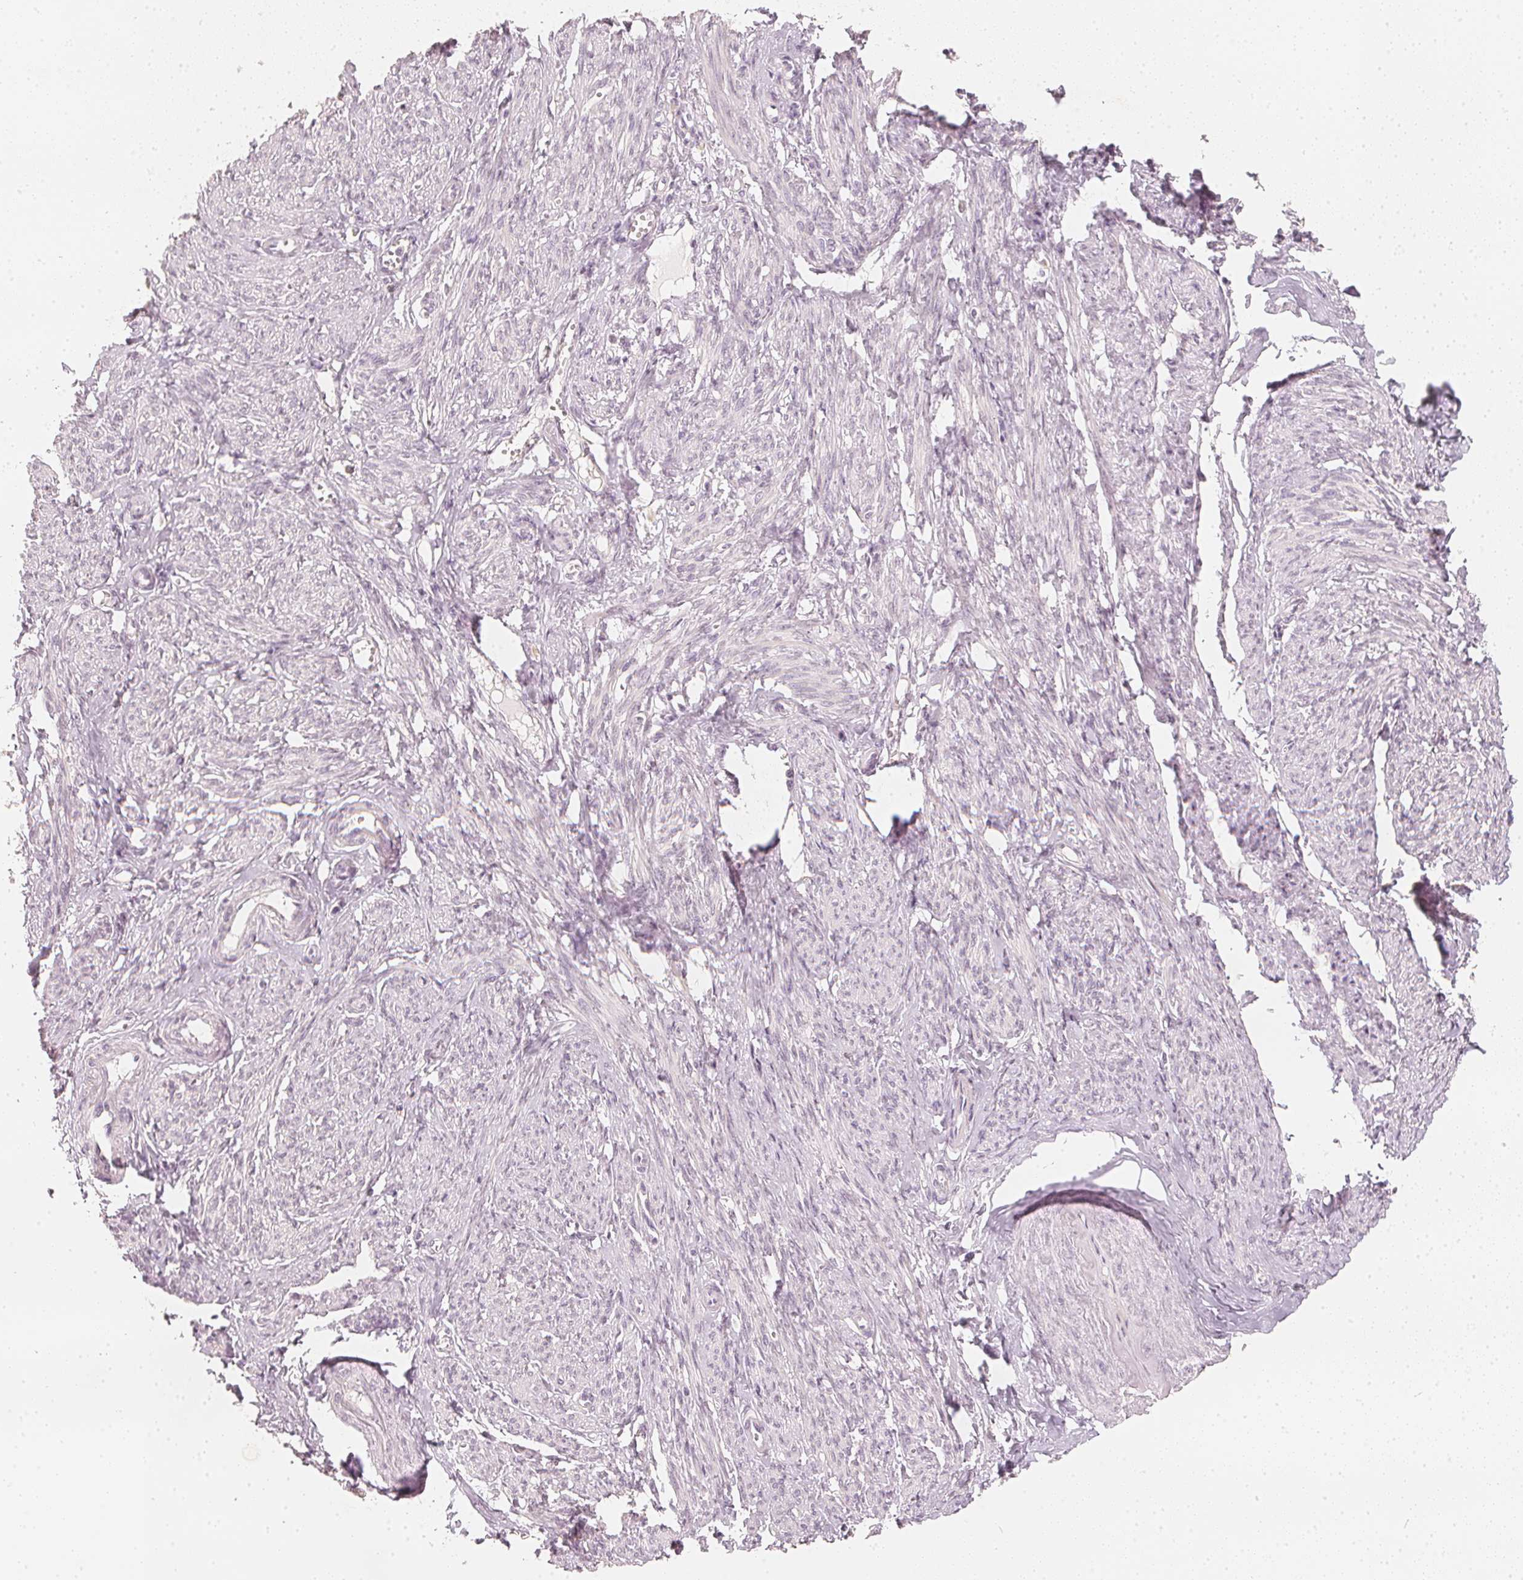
{"staining": {"intensity": "negative", "quantity": "none", "location": "none"}, "tissue": "smooth muscle", "cell_type": "Smooth muscle cells", "image_type": "normal", "snomed": [{"axis": "morphology", "description": "Normal tissue, NOS"}, {"axis": "topography", "description": "Smooth muscle"}], "caption": "The immunohistochemistry histopathology image has no significant expression in smooth muscle cells of smooth muscle.", "gene": "CALB1", "patient": {"sex": "female", "age": 65}}